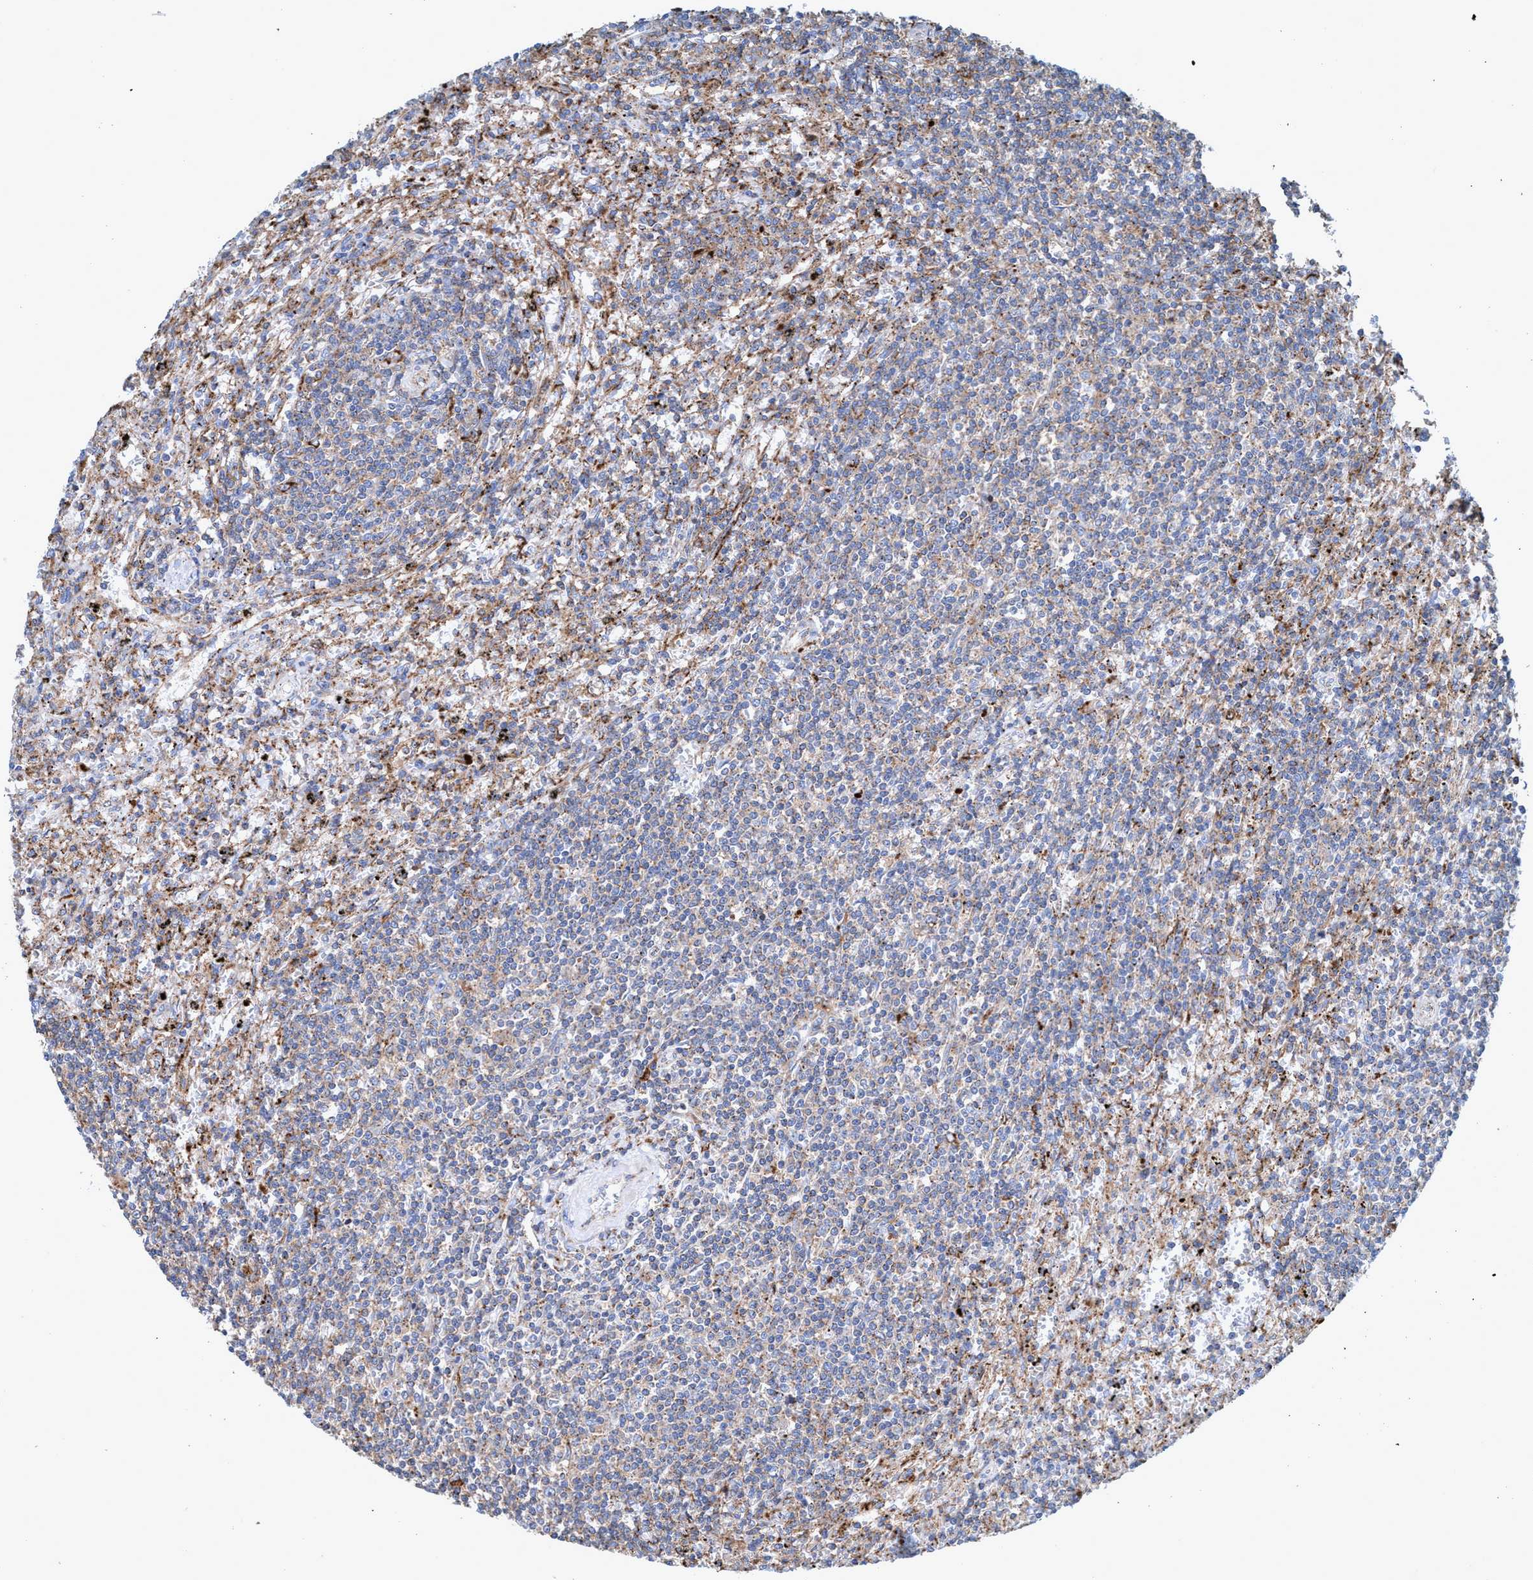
{"staining": {"intensity": "weak", "quantity": ">75%", "location": "cytoplasmic/membranous"}, "tissue": "lymphoma", "cell_type": "Tumor cells", "image_type": "cancer", "snomed": [{"axis": "morphology", "description": "Malignant lymphoma, non-Hodgkin's type, Low grade"}, {"axis": "topography", "description": "Spleen"}], "caption": "Protein expression analysis of human low-grade malignant lymphoma, non-Hodgkin's type reveals weak cytoplasmic/membranous expression in approximately >75% of tumor cells.", "gene": "TRIM65", "patient": {"sex": "male", "age": 76}}